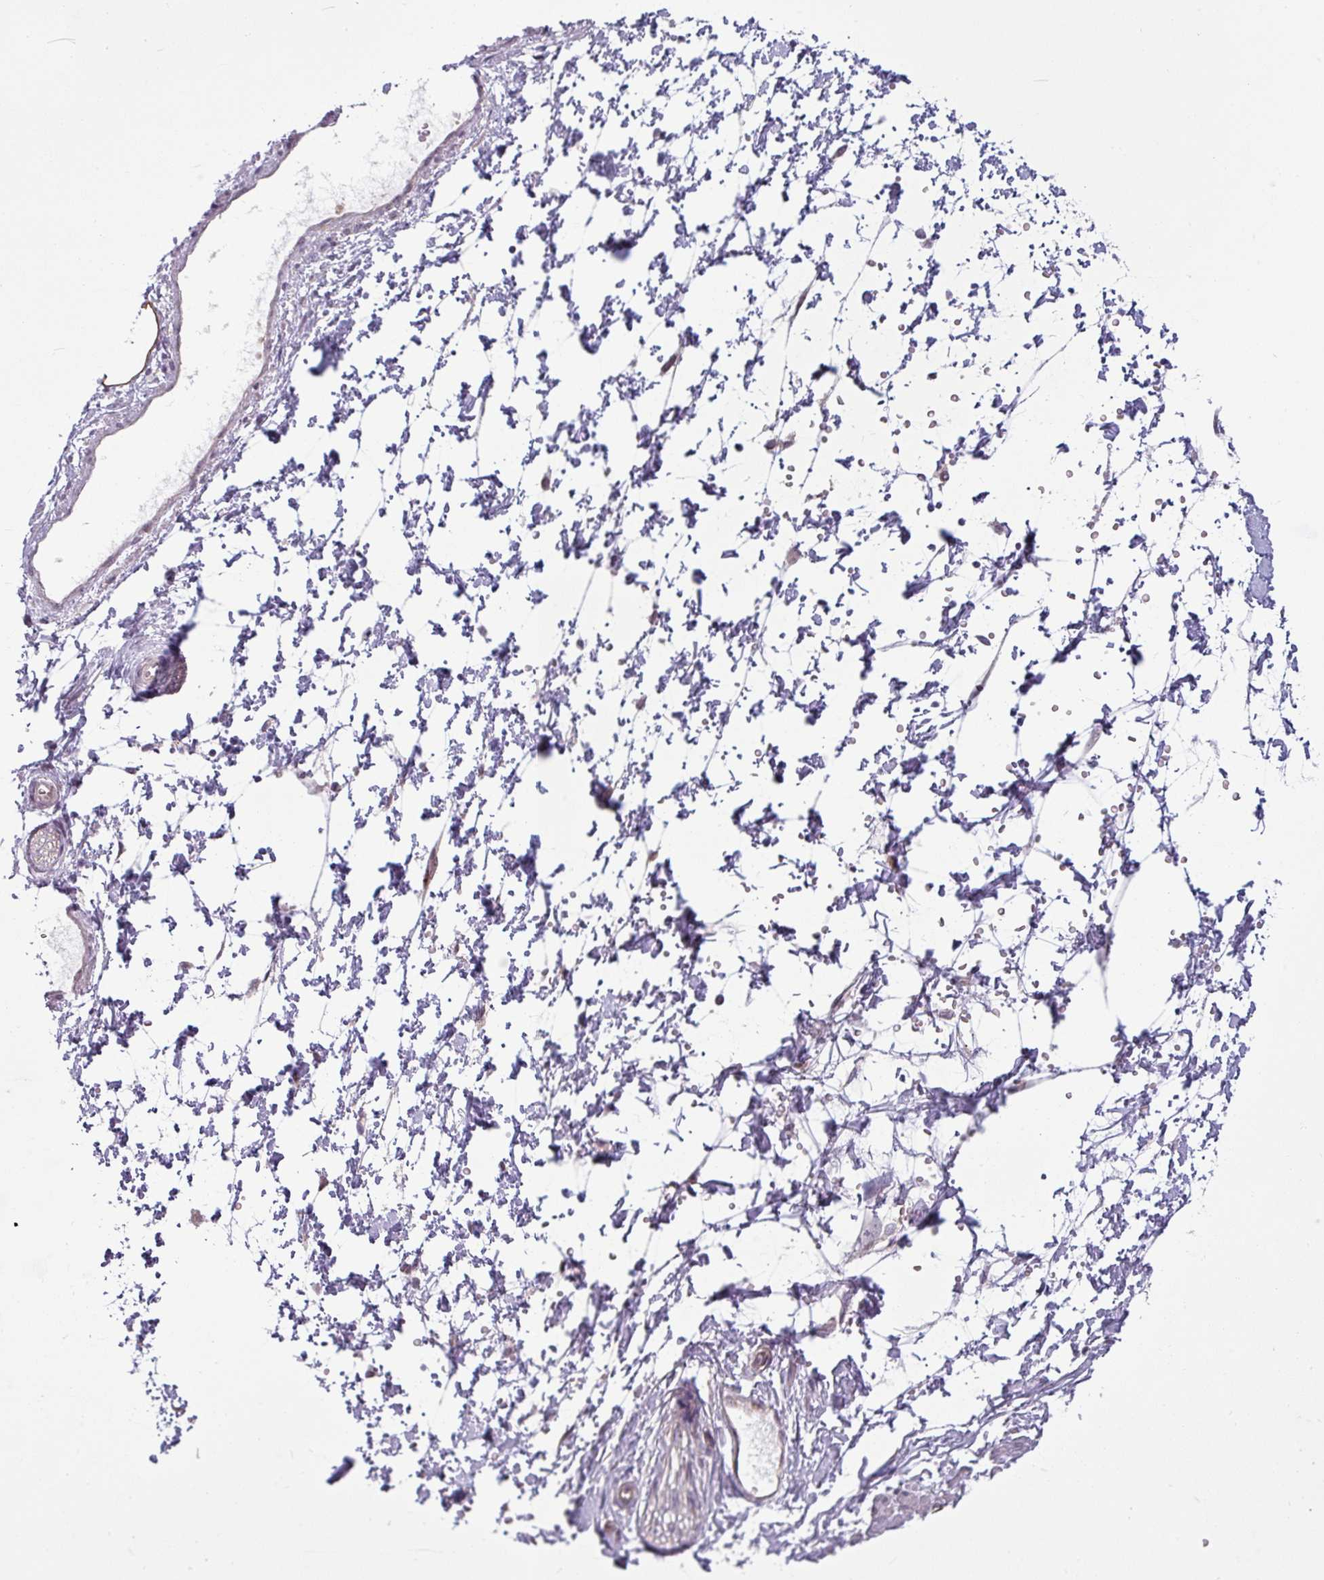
{"staining": {"intensity": "strong", "quantity": ">75%", "location": "cytoplasmic/membranous"}, "tissue": "adipose tissue", "cell_type": "Adipocytes", "image_type": "normal", "snomed": [{"axis": "morphology", "description": "Normal tissue, NOS"}, {"axis": "topography", "description": "Prostate"}, {"axis": "topography", "description": "Peripheral nerve tissue"}], "caption": "Approximately >75% of adipocytes in unremarkable adipose tissue exhibit strong cytoplasmic/membranous protein staining as visualized by brown immunohistochemical staining.", "gene": "CCDC144A", "patient": {"sex": "male", "age": 55}}